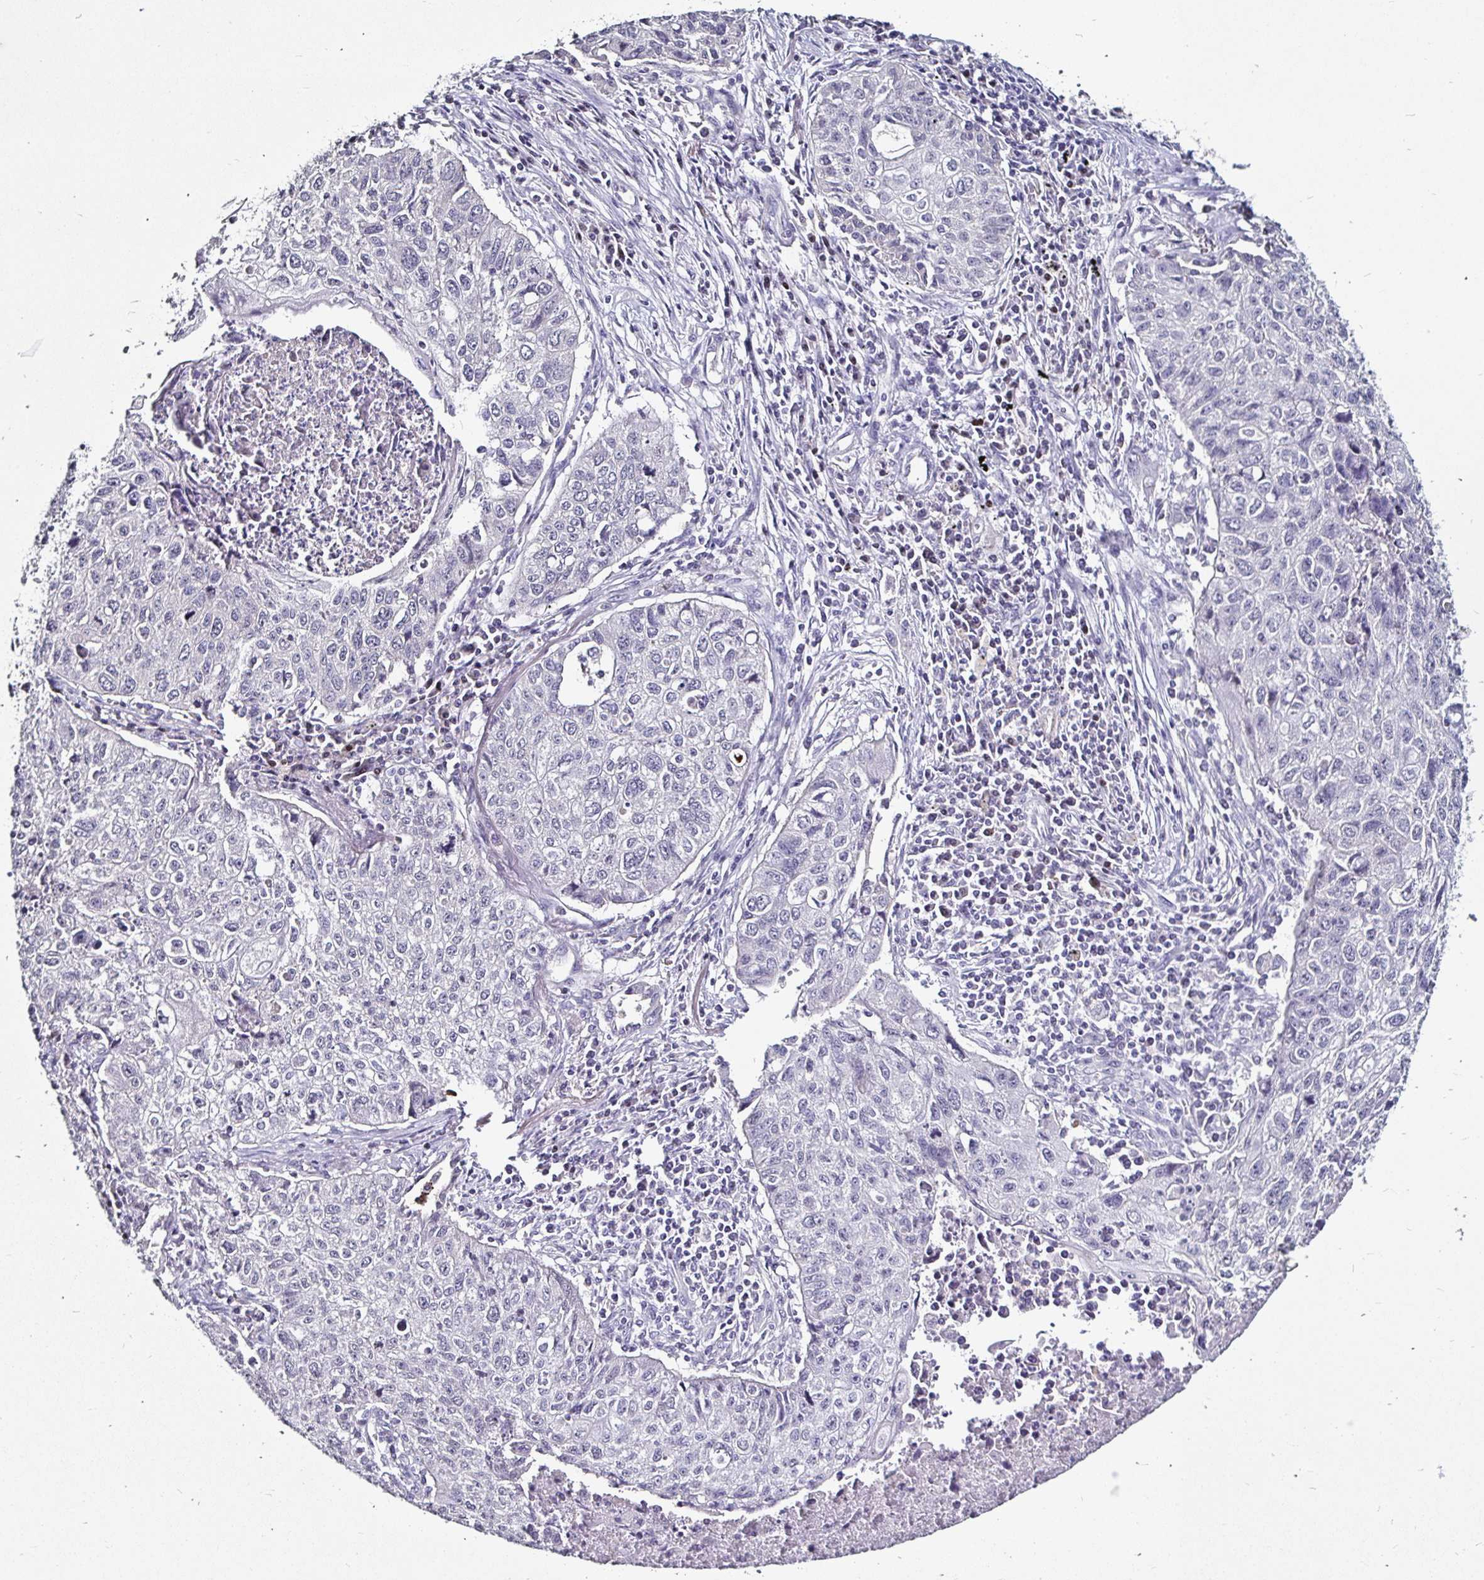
{"staining": {"intensity": "negative", "quantity": "none", "location": "none"}, "tissue": "lung cancer", "cell_type": "Tumor cells", "image_type": "cancer", "snomed": [{"axis": "morphology", "description": "Normal morphology"}, {"axis": "morphology", "description": "Aneuploidy"}, {"axis": "morphology", "description": "Squamous cell carcinoma, NOS"}, {"axis": "topography", "description": "Lymph node"}, {"axis": "topography", "description": "Lung"}], "caption": "Lung cancer (squamous cell carcinoma) was stained to show a protein in brown. There is no significant expression in tumor cells.", "gene": "FAIM2", "patient": {"sex": "female", "age": 76}}